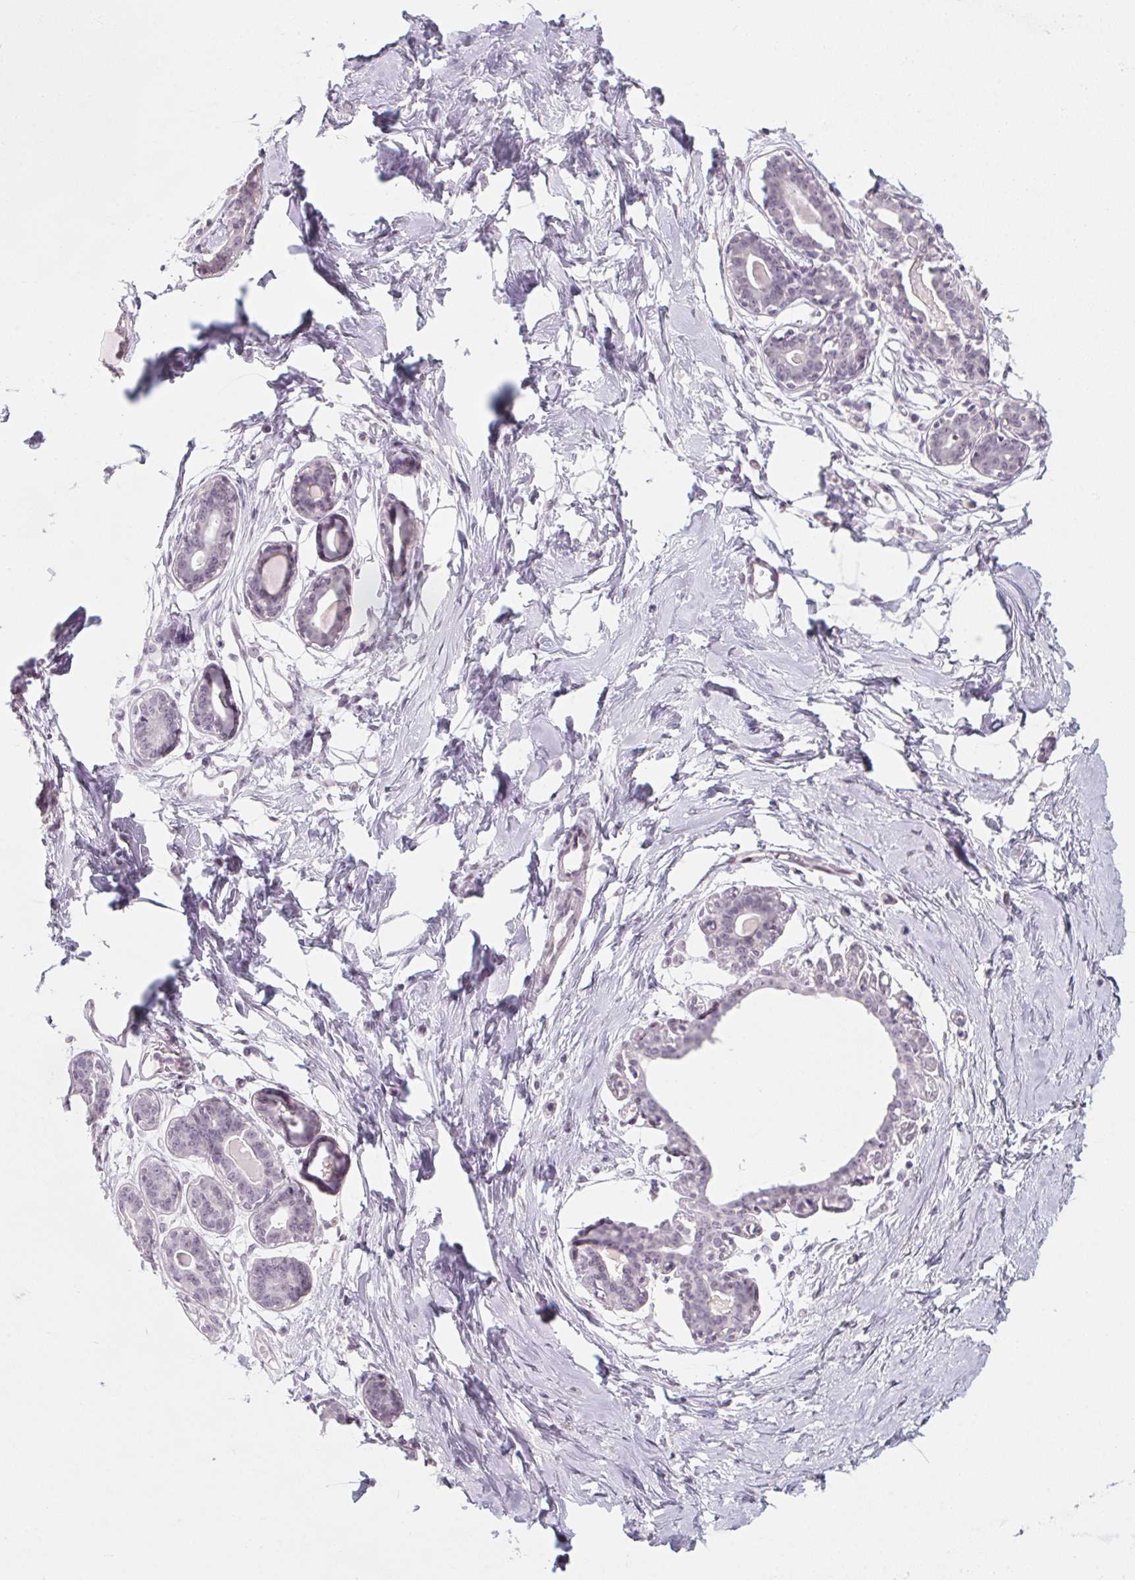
{"staining": {"intensity": "negative", "quantity": "none", "location": "none"}, "tissue": "breast", "cell_type": "Adipocytes", "image_type": "normal", "snomed": [{"axis": "morphology", "description": "Normal tissue, NOS"}, {"axis": "topography", "description": "Breast"}], "caption": "Immunohistochemistry (IHC) micrograph of normal breast: human breast stained with DAB (3,3'-diaminobenzidine) displays no significant protein expression in adipocytes. (Stains: DAB immunohistochemistry with hematoxylin counter stain, Microscopy: brightfield microscopy at high magnification).", "gene": "KCNQ2", "patient": {"sex": "female", "age": 45}}